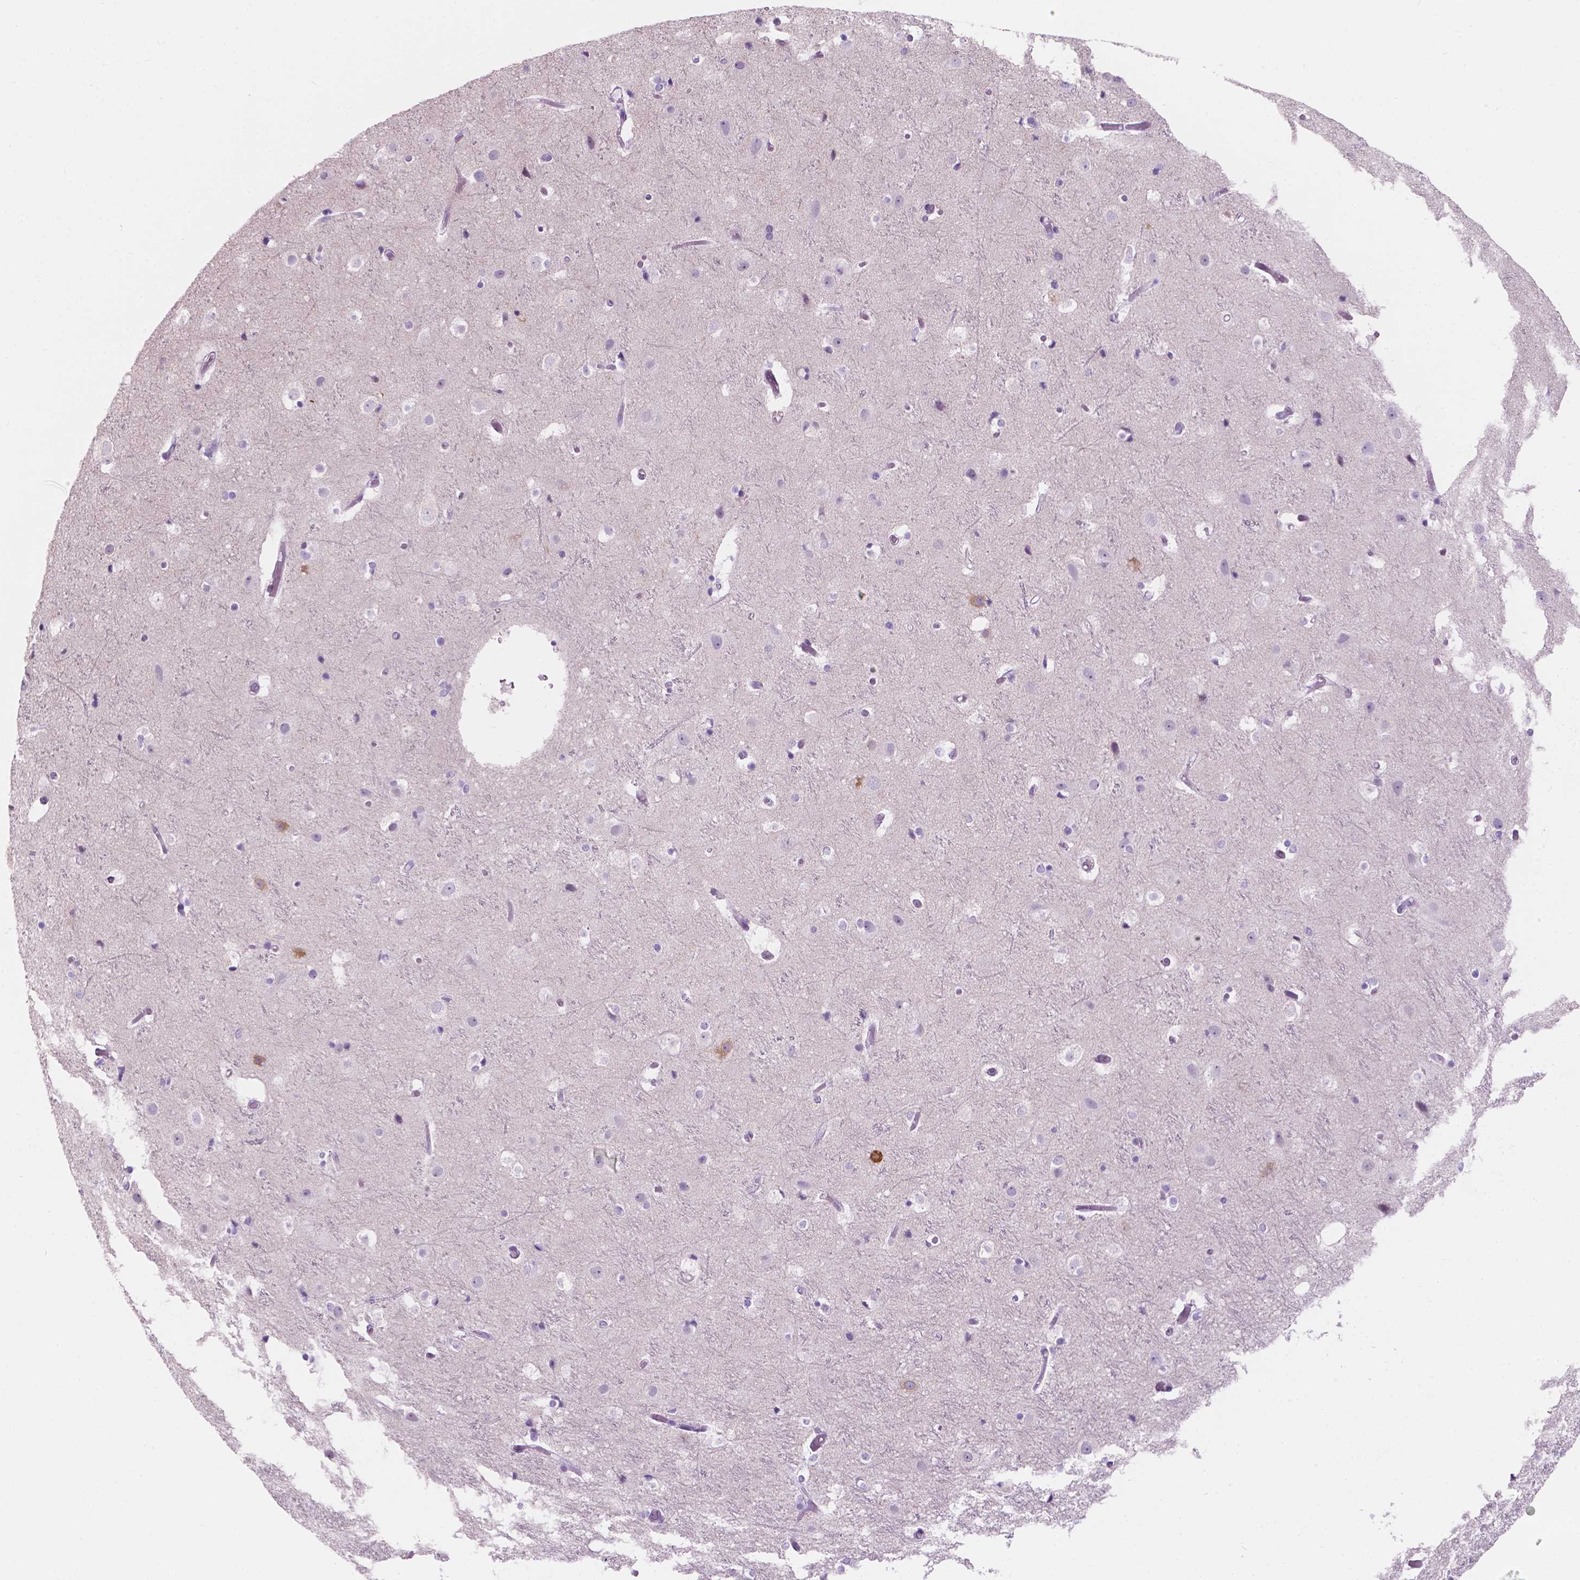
{"staining": {"intensity": "weak", "quantity": "<25%", "location": "cytoplasmic/membranous"}, "tissue": "cerebral cortex", "cell_type": "Endothelial cells", "image_type": "normal", "snomed": [{"axis": "morphology", "description": "Normal tissue, NOS"}, {"axis": "topography", "description": "Cerebral cortex"}], "caption": "Unremarkable cerebral cortex was stained to show a protein in brown. There is no significant staining in endothelial cells.", "gene": "NOS1AP", "patient": {"sex": "female", "age": 52}}